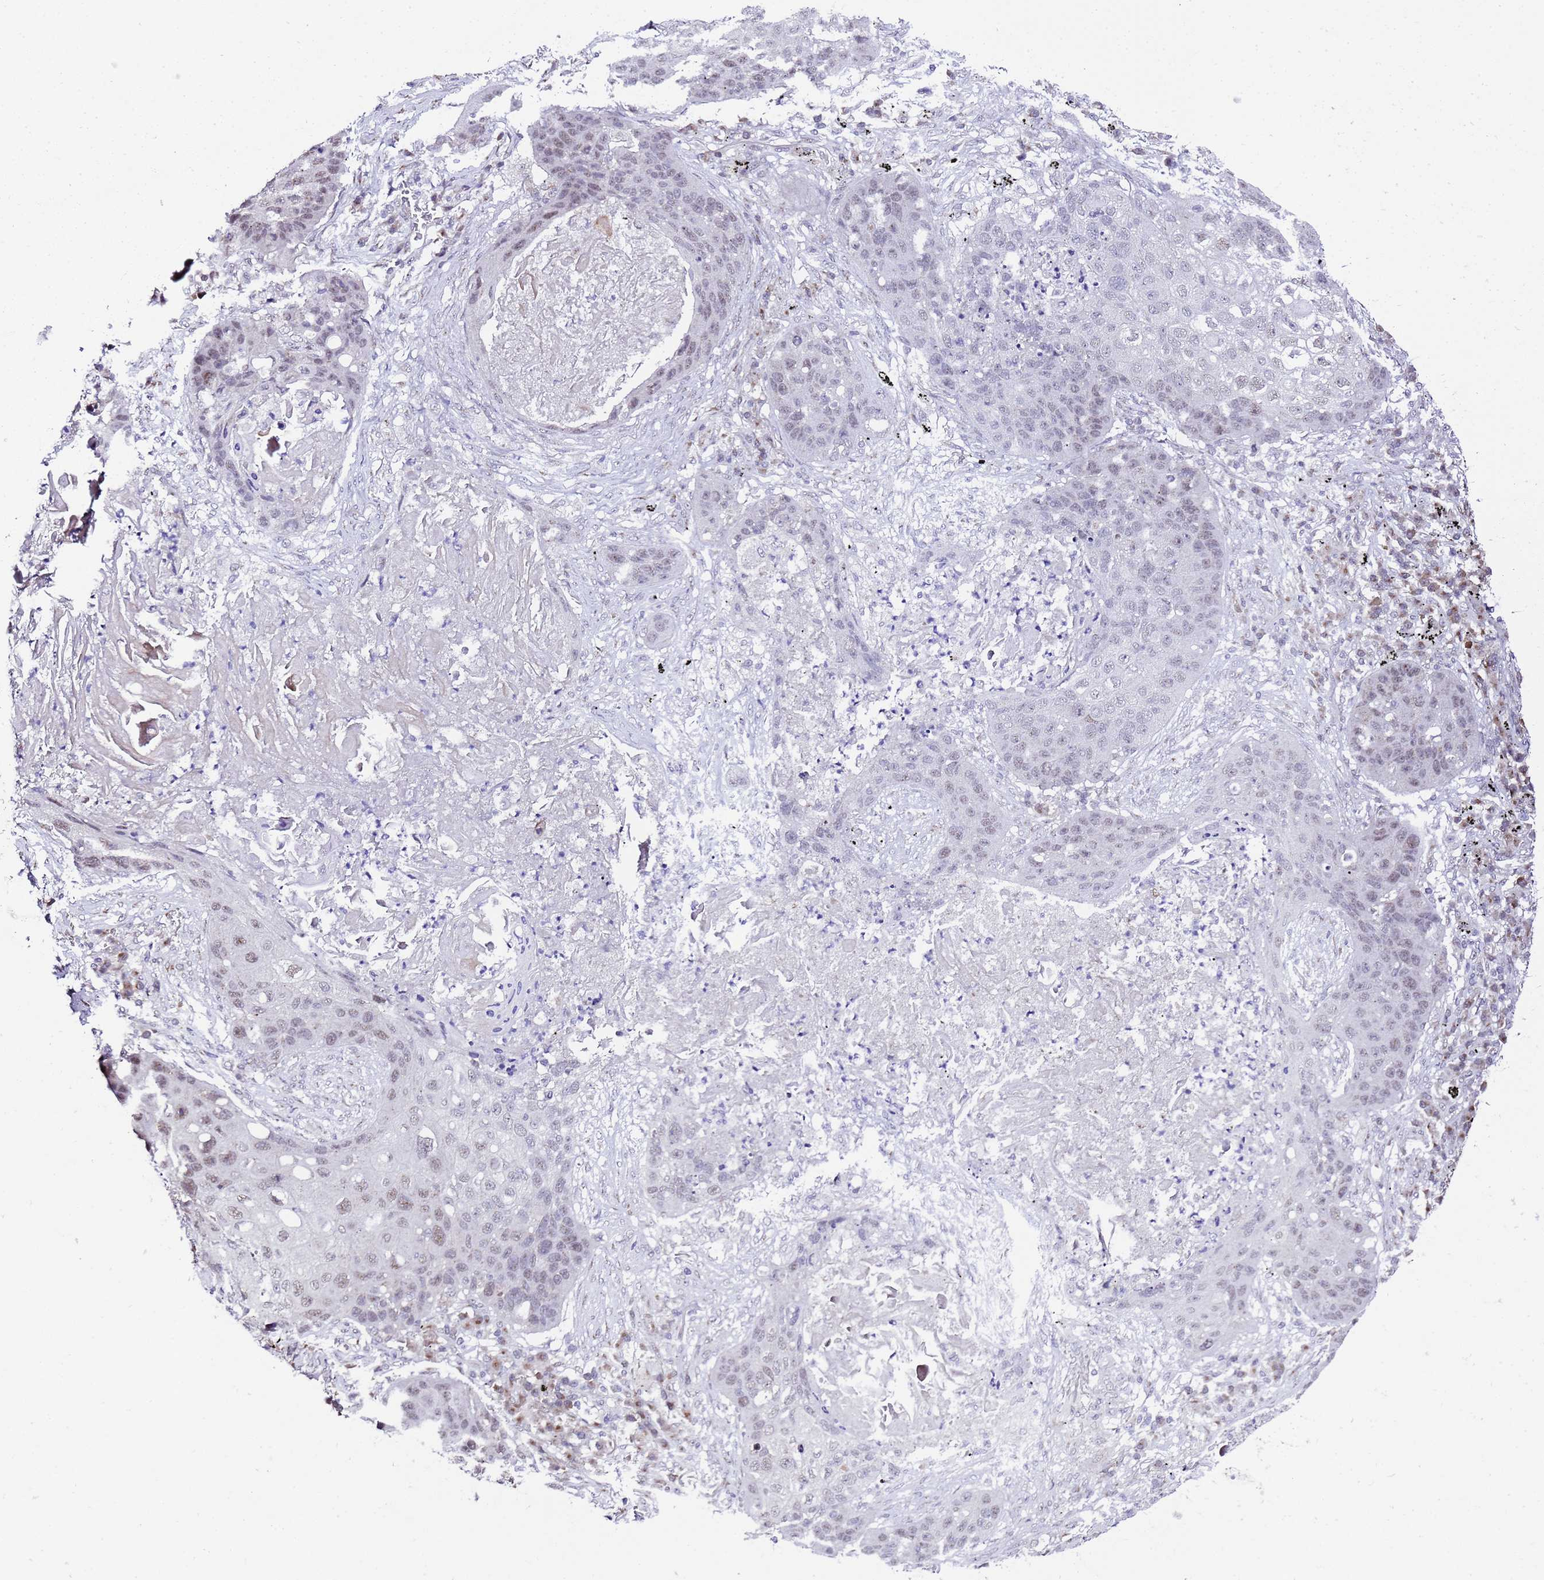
{"staining": {"intensity": "moderate", "quantity": "<25%", "location": "nuclear"}, "tissue": "lung cancer", "cell_type": "Tumor cells", "image_type": "cancer", "snomed": [{"axis": "morphology", "description": "Squamous cell carcinoma, NOS"}, {"axis": "topography", "description": "Lung"}], "caption": "This image demonstrates IHC staining of human lung cancer, with low moderate nuclear positivity in approximately <25% of tumor cells.", "gene": "C19orf47", "patient": {"sex": "female", "age": 63}}